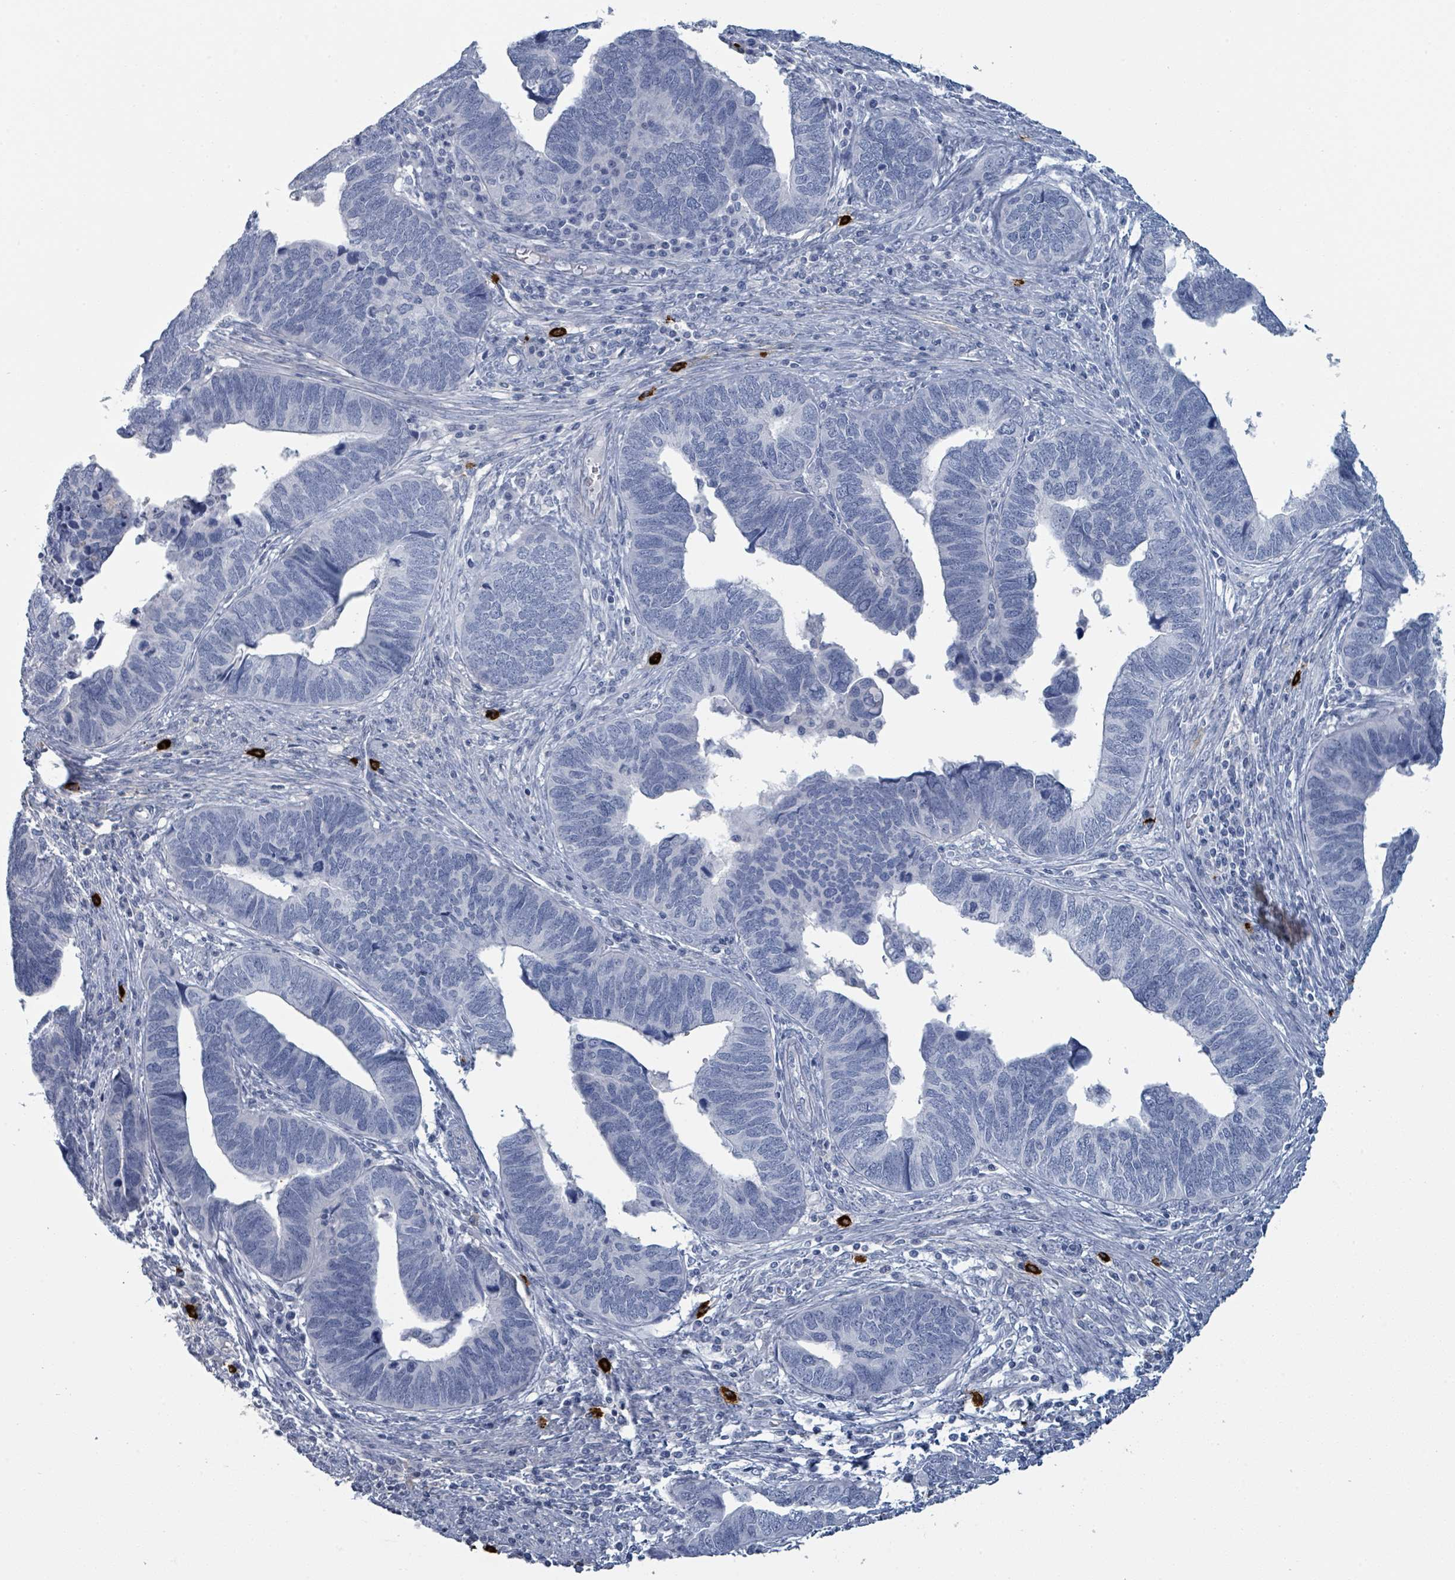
{"staining": {"intensity": "negative", "quantity": "none", "location": "none"}, "tissue": "endometrial cancer", "cell_type": "Tumor cells", "image_type": "cancer", "snomed": [{"axis": "morphology", "description": "Adenocarcinoma, NOS"}, {"axis": "topography", "description": "Endometrium"}], "caption": "DAB (3,3'-diaminobenzidine) immunohistochemical staining of endometrial cancer exhibits no significant staining in tumor cells.", "gene": "VPS13D", "patient": {"sex": "female", "age": 79}}